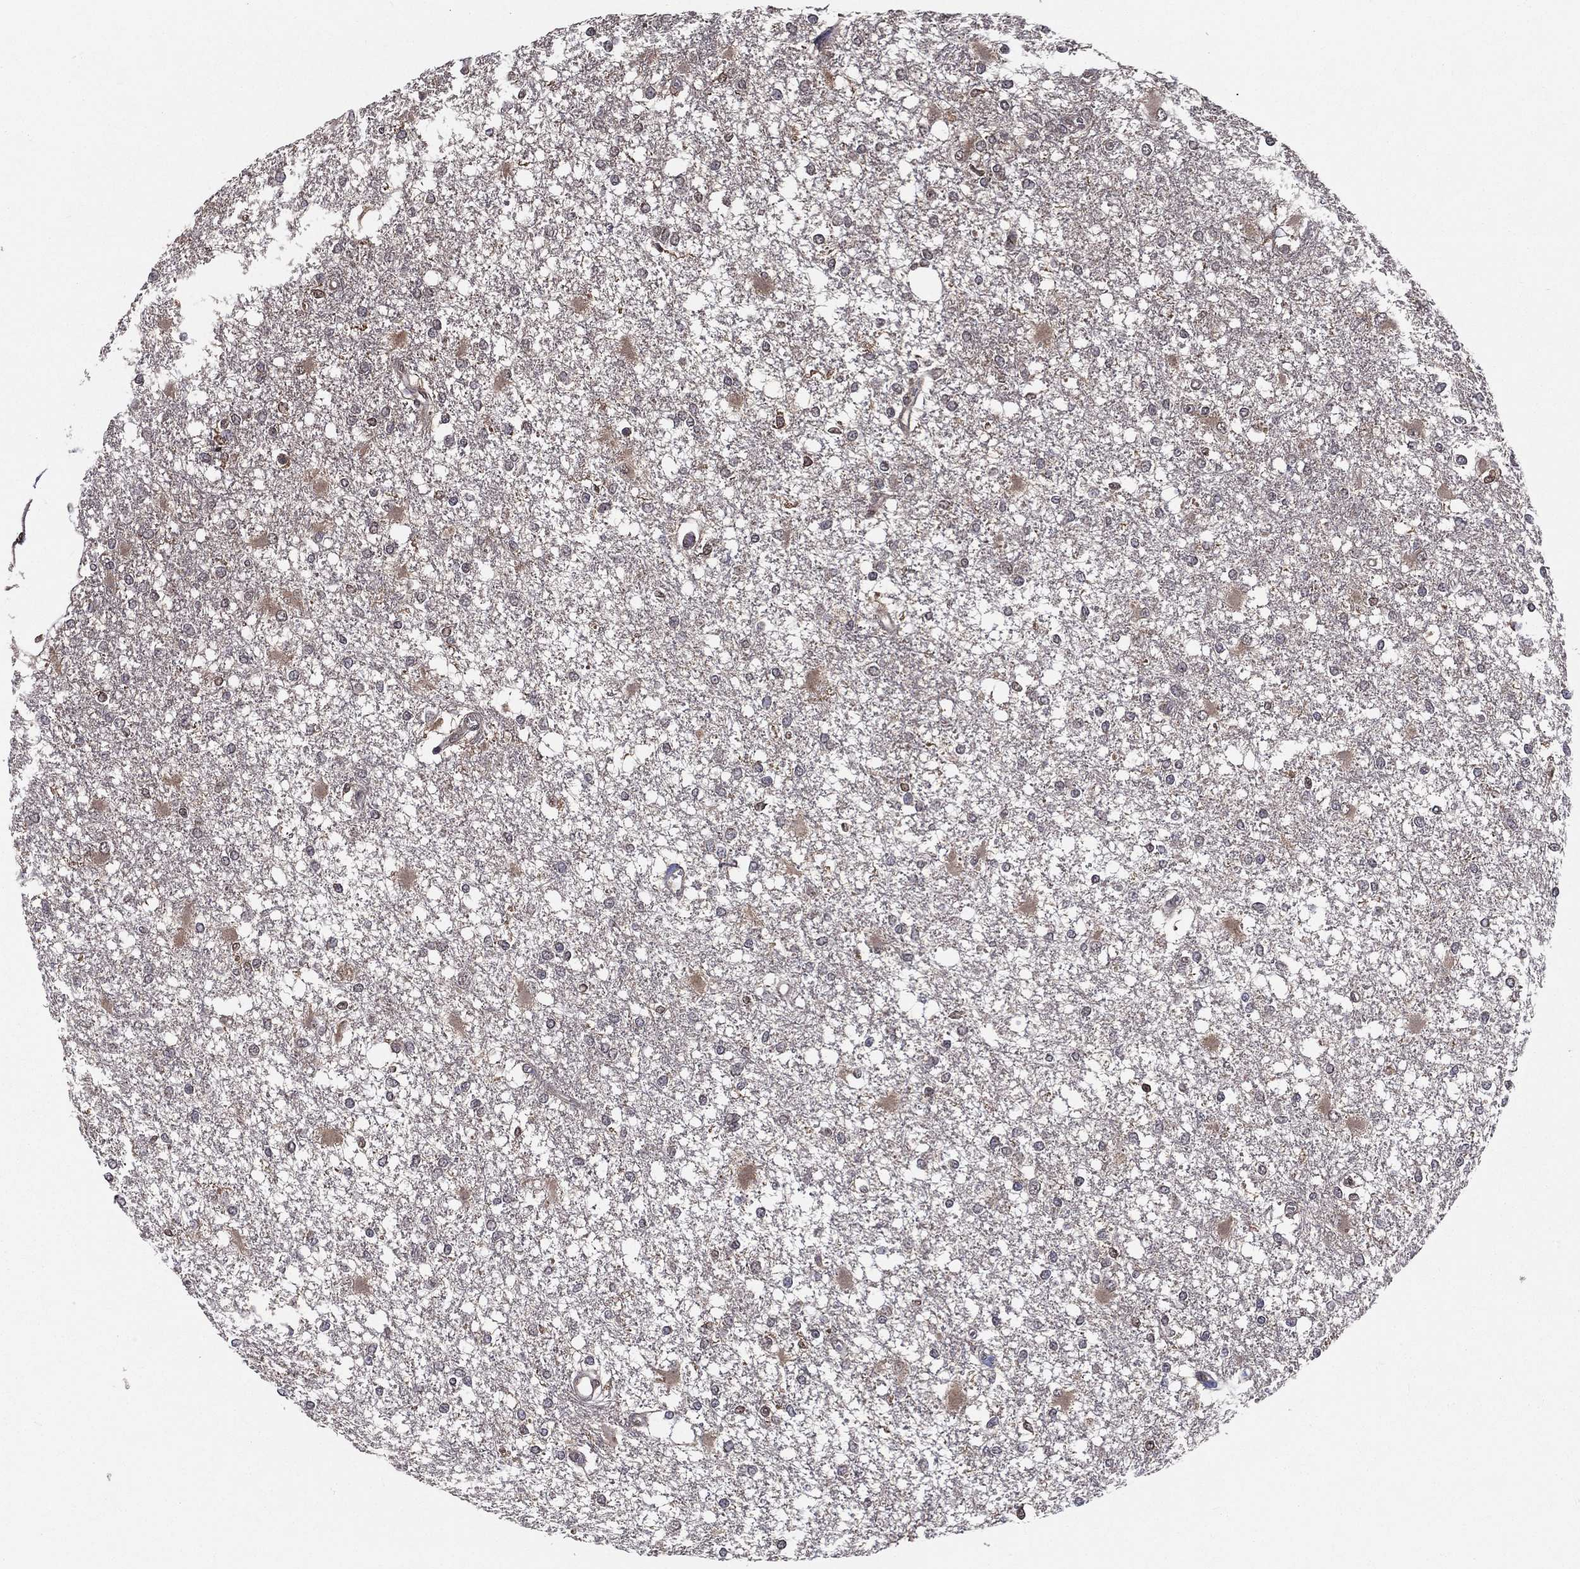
{"staining": {"intensity": "weak", "quantity": "<25%", "location": "cytoplasmic/membranous"}, "tissue": "glioma", "cell_type": "Tumor cells", "image_type": "cancer", "snomed": [{"axis": "morphology", "description": "Glioma, malignant, High grade"}, {"axis": "topography", "description": "Cerebral cortex"}], "caption": "High power microscopy image of an IHC histopathology image of glioma, revealing no significant staining in tumor cells. (Brightfield microscopy of DAB (3,3'-diaminobenzidine) immunohistochemistry at high magnification).", "gene": "CARM1", "patient": {"sex": "male", "age": 79}}